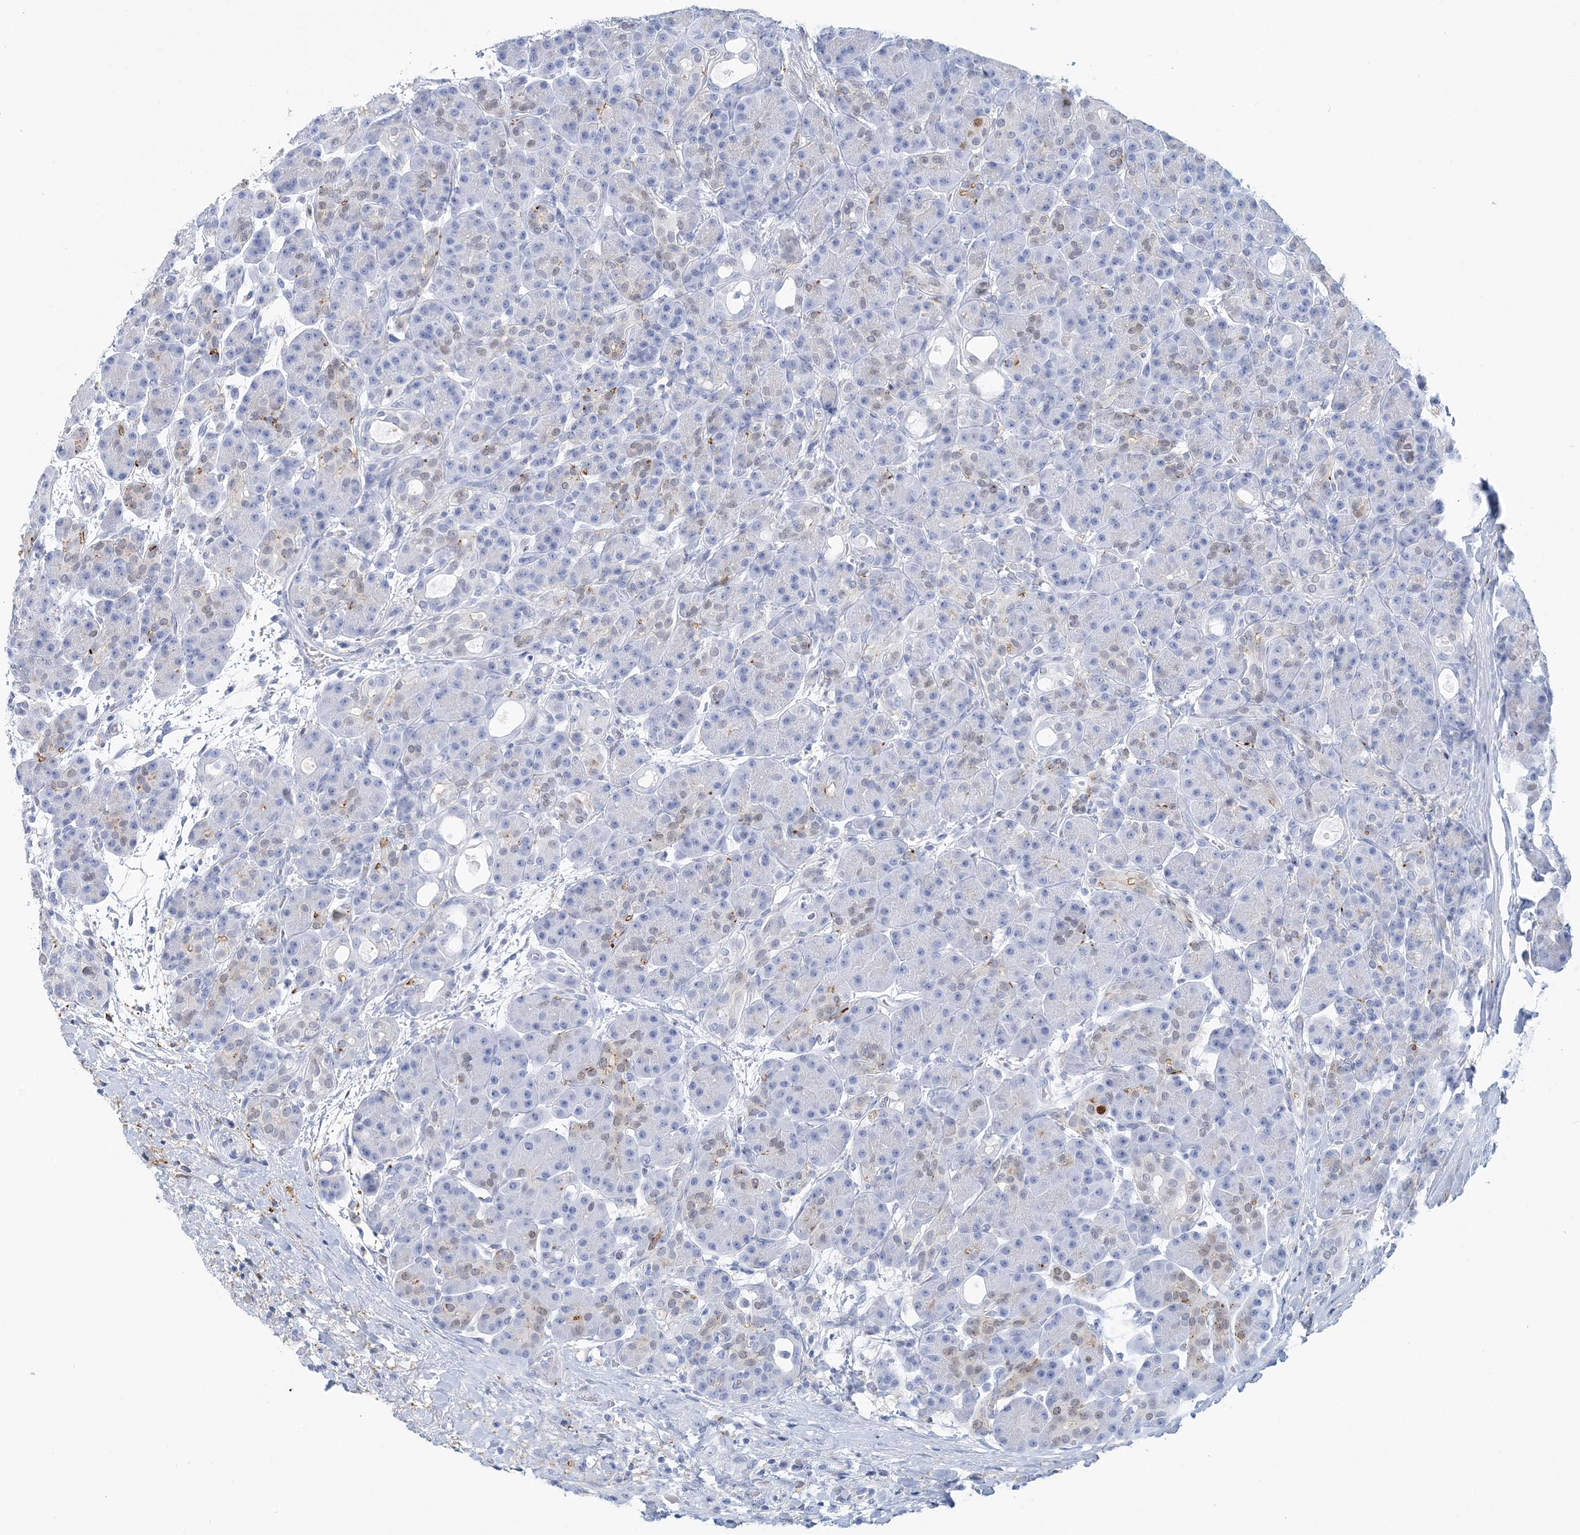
{"staining": {"intensity": "negative", "quantity": "none", "location": "none"}, "tissue": "pancreas", "cell_type": "Exocrine glandular cells", "image_type": "normal", "snomed": [{"axis": "morphology", "description": "Normal tissue, NOS"}, {"axis": "topography", "description": "Pancreas"}], "caption": "An image of pancreas stained for a protein shows no brown staining in exocrine glandular cells. (DAB (3,3'-diaminobenzidine) immunohistochemistry (IHC) visualized using brightfield microscopy, high magnification).", "gene": "NKX6", "patient": {"sex": "male", "age": 63}}